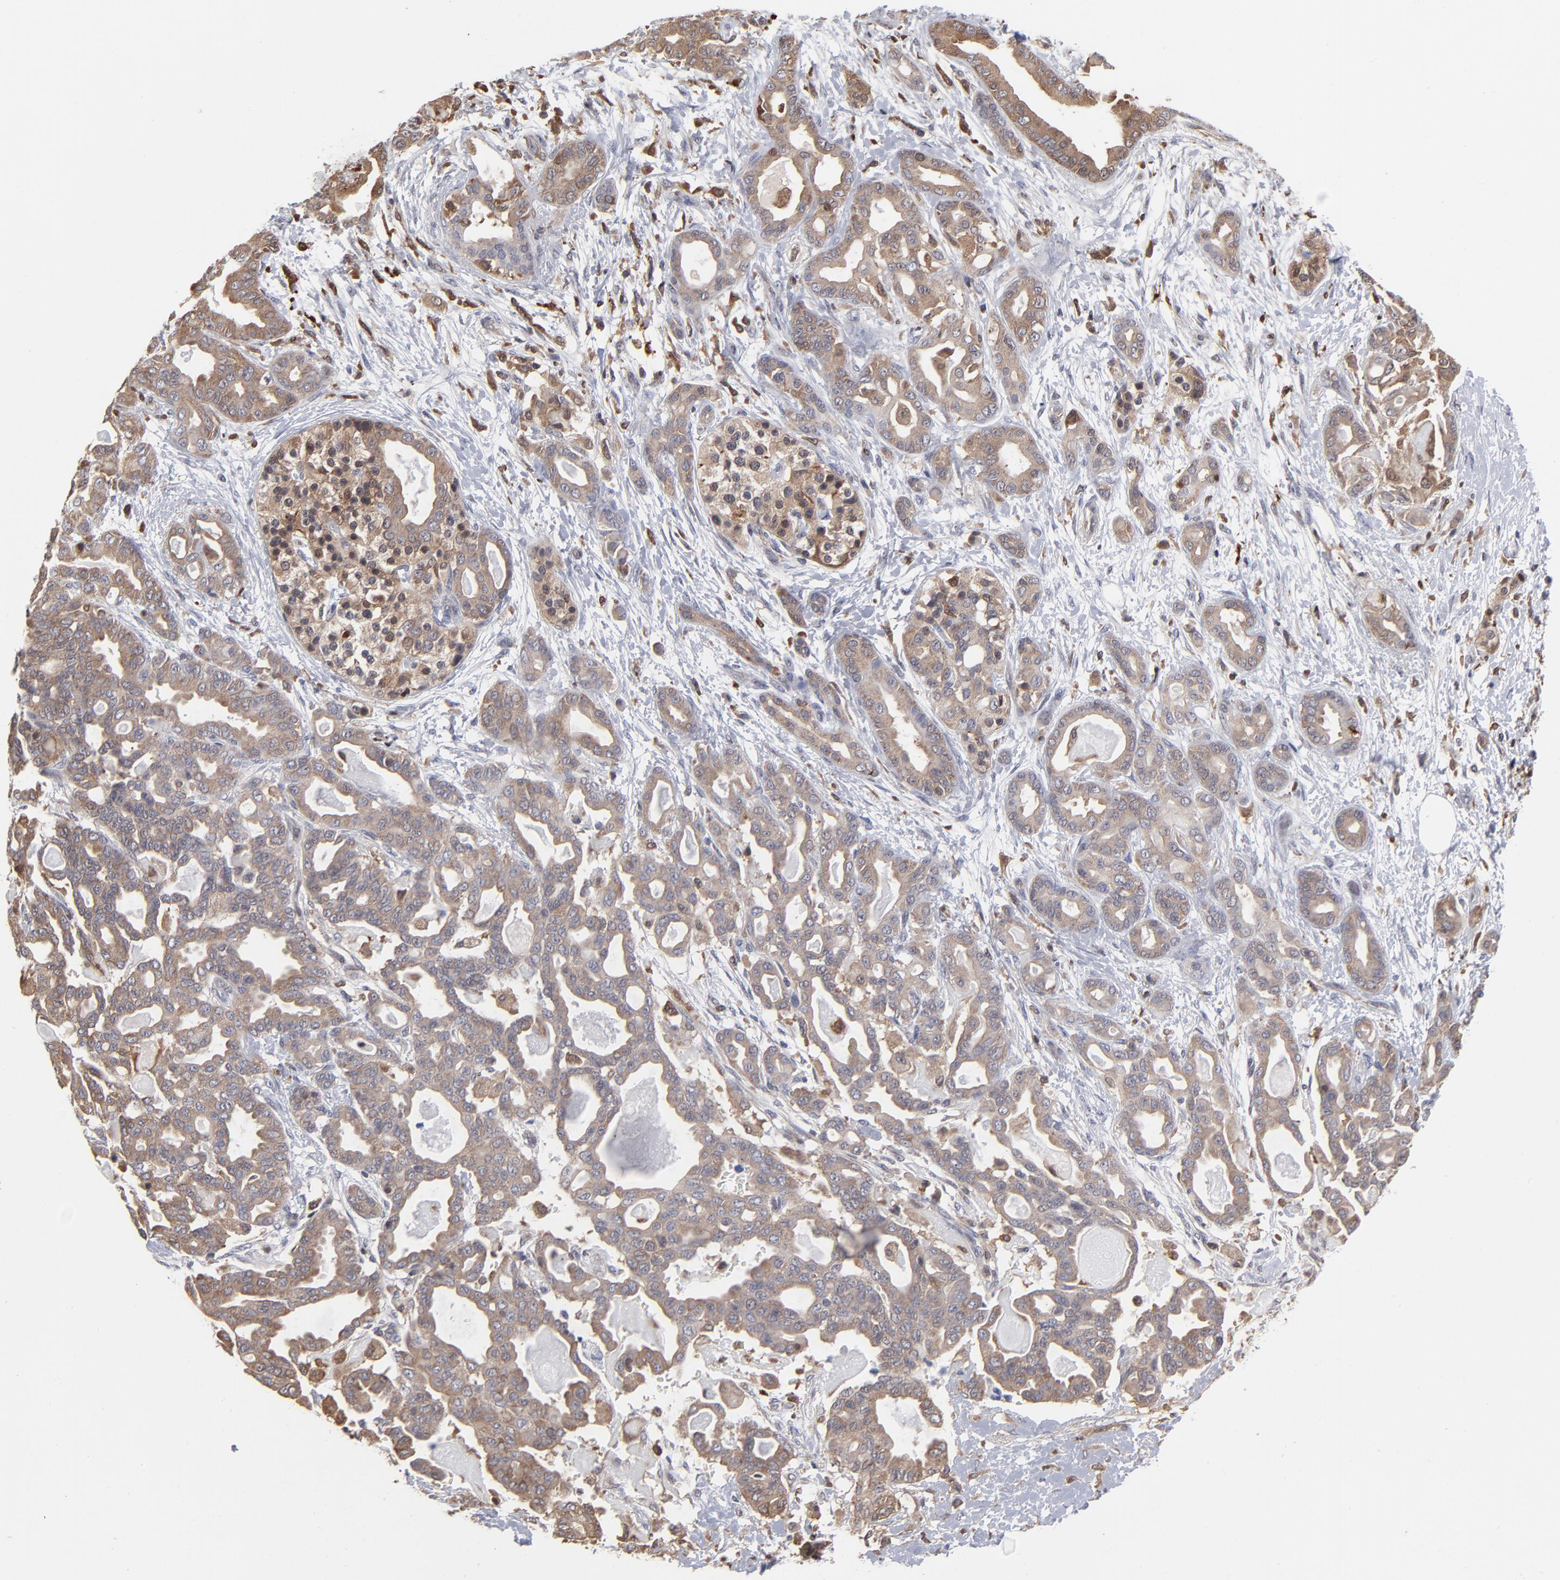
{"staining": {"intensity": "moderate", "quantity": ">75%", "location": "cytoplasmic/membranous"}, "tissue": "pancreatic cancer", "cell_type": "Tumor cells", "image_type": "cancer", "snomed": [{"axis": "morphology", "description": "Adenocarcinoma, NOS"}, {"axis": "topography", "description": "Pancreas"}], "caption": "Immunohistochemistry (IHC) photomicrograph of human pancreatic adenocarcinoma stained for a protein (brown), which reveals medium levels of moderate cytoplasmic/membranous staining in approximately >75% of tumor cells.", "gene": "MAP2K1", "patient": {"sex": "male", "age": 63}}